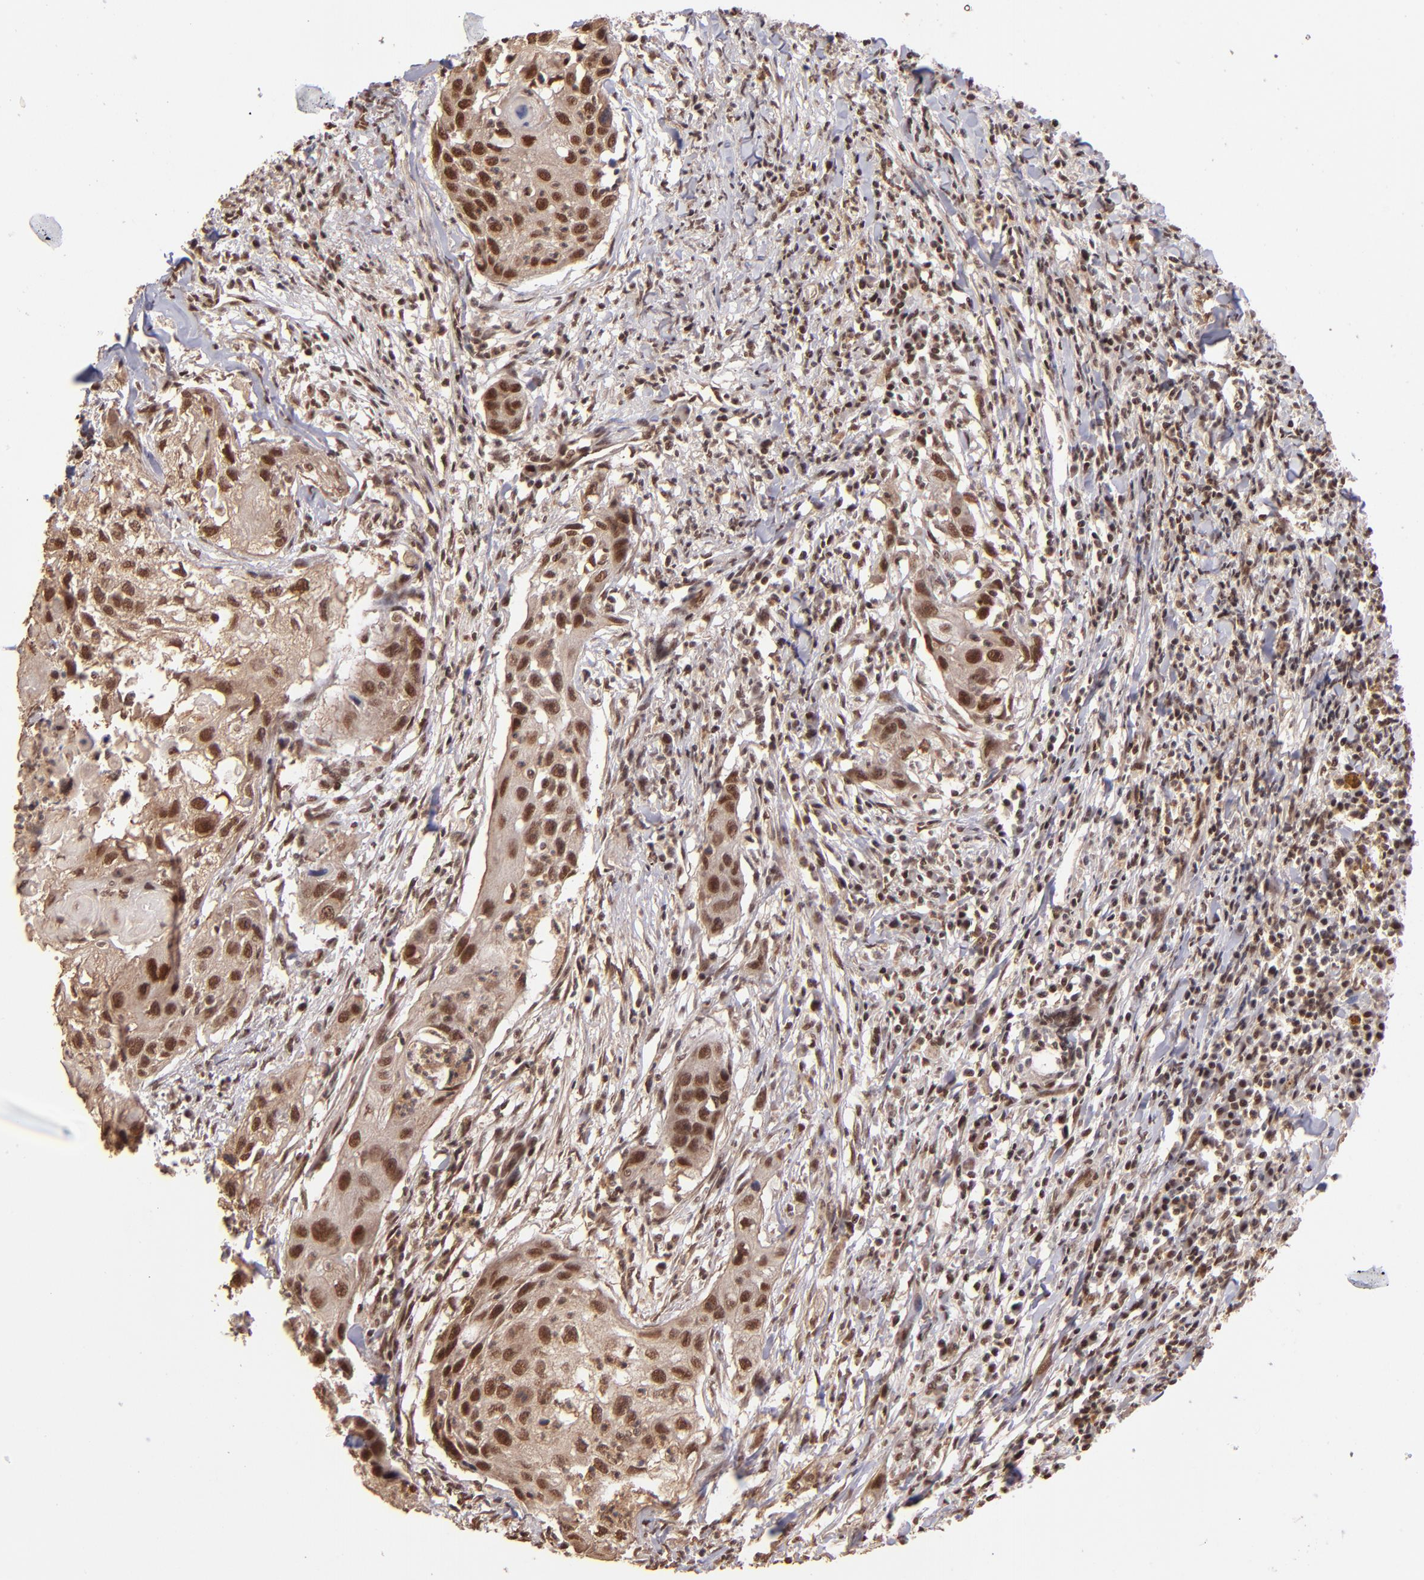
{"staining": {"intensity": "moderate", "quantity": ">75%", "location": "nuclear"}, "tissue": "head and neck cancer", "cell_type": "Tumor cells", "image_type": "cancer", "snomed": [{"axis": "morphology", "description": "Squamous cell carcinoma, NOS"}, {"axis": "topography", "description": "Head-Neck"}], "caption": "The image displays immunohistochemical staining of head and neck cancer. There is moderate nuclear positivity is present in about >75% of tumor cells.", "gene": "TERF2", "patient": {"sex": "male", "age": 64}}